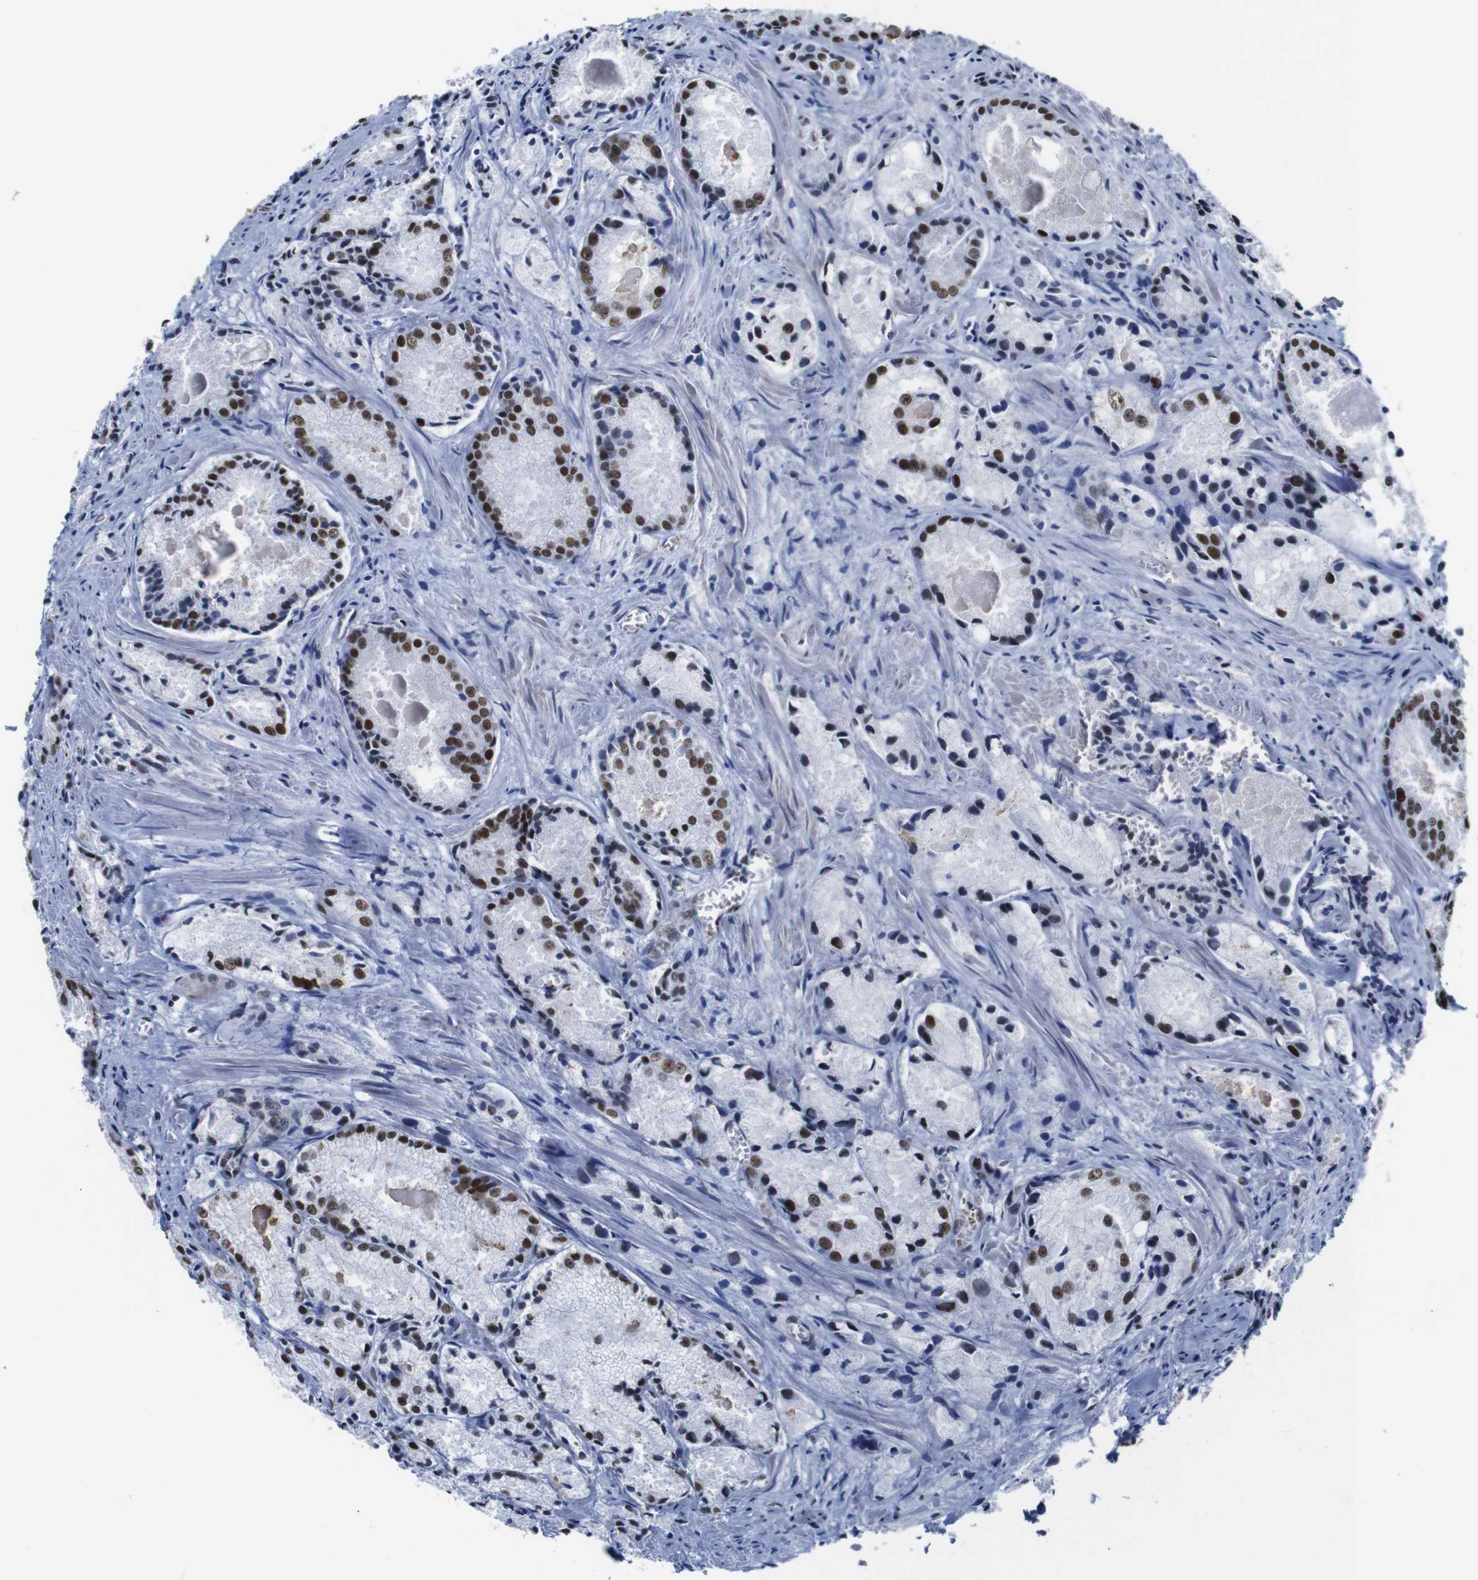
{"staining": {"intensity": "strong", "quantity": ">75%", "location": "nuclear"}, "tissue": "prostate cancer", "cell_type": "Tumor cells", "image_type": "cancer", "snomed": [{"axis": "morphology", "description": "Adenocarcinoma, Low grade"}, {"axis": "topography", "description": "Prostate"}], "caption": "Protein expression analysis of prostate cancer (adenocarcinoma (low-grade)) exhibits strong nuclear staining in about >75% of tumor cells.", "gene": "ILDR2", "patient": {"sex": "male", "age": 64}}